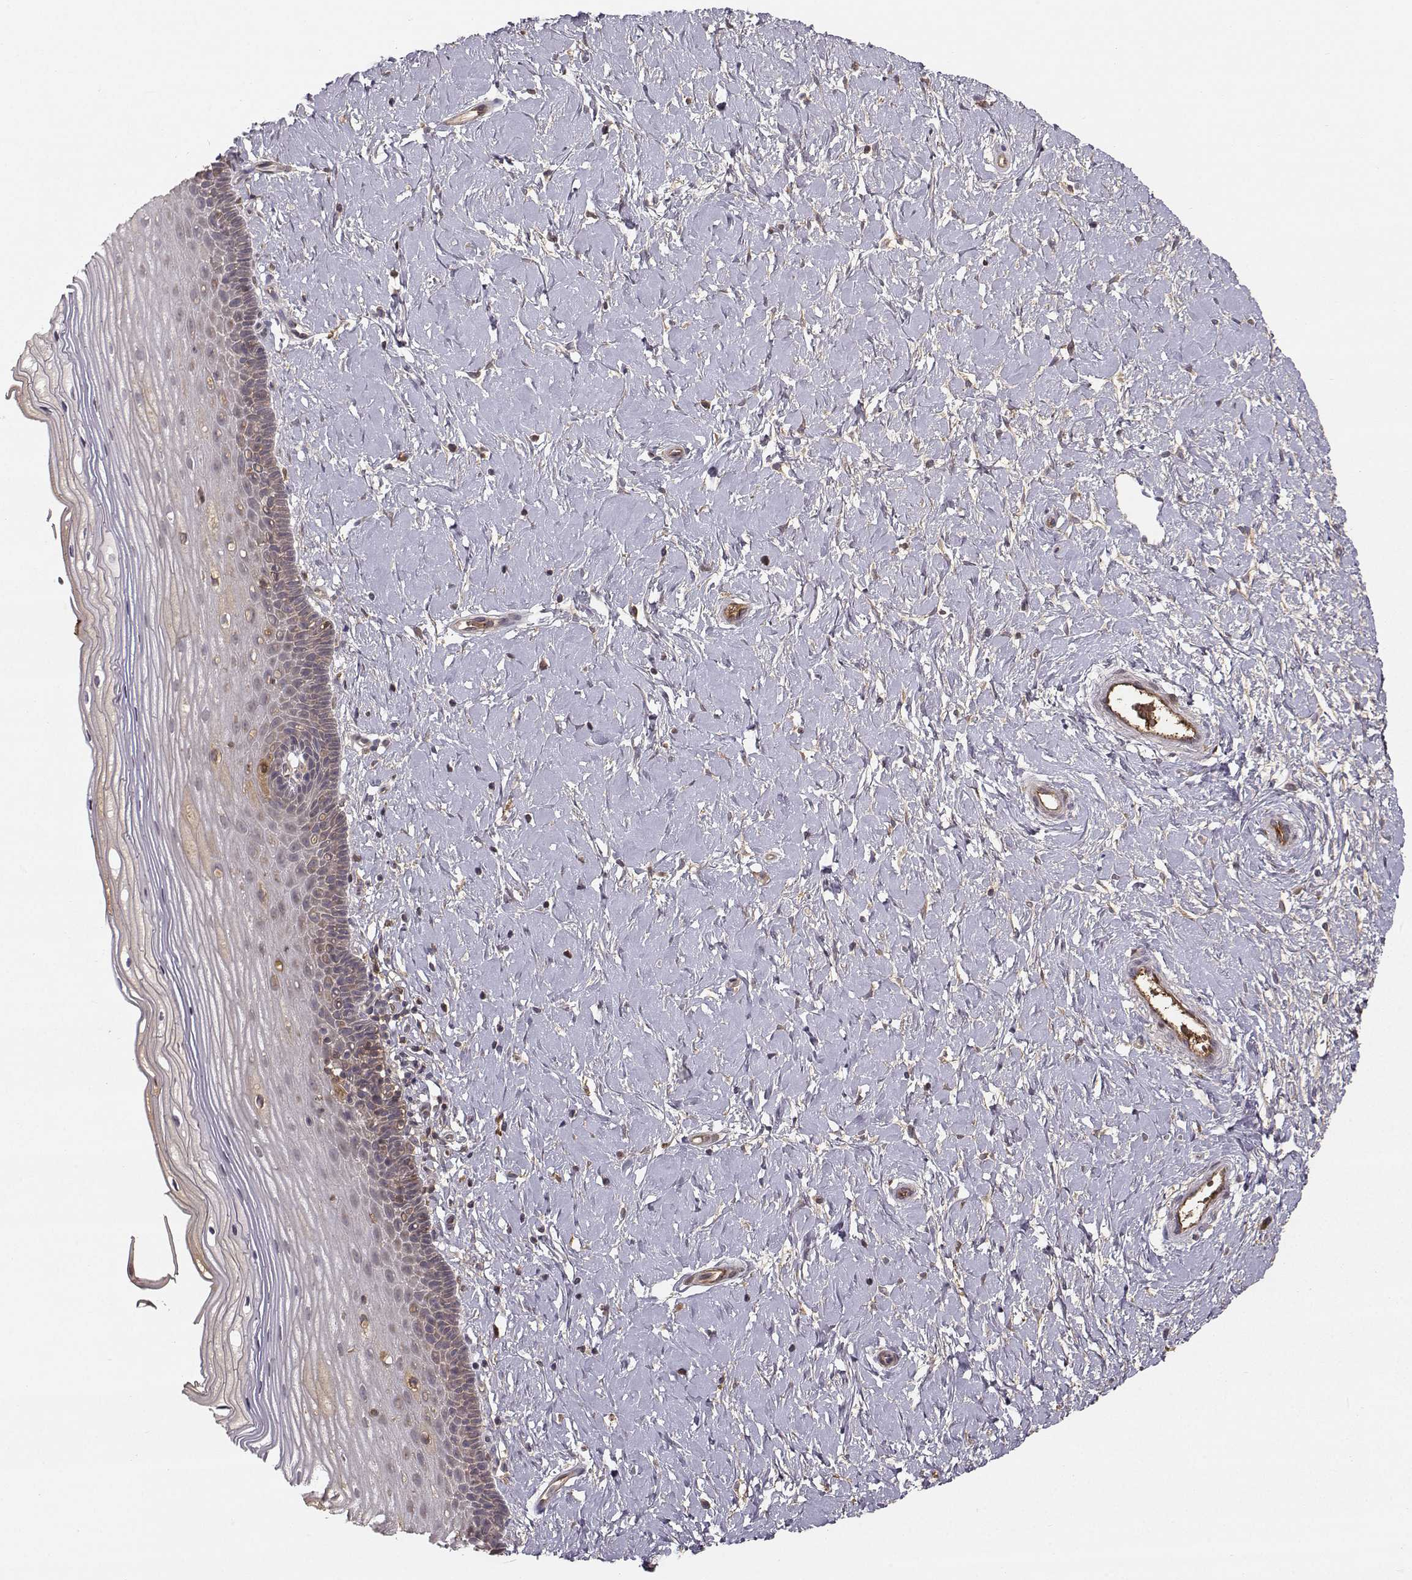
{"staining": {"intensity": "negative", "quantity": "none", "location": "none"}, "tissue": "cervix", "cell_type": "Glandular cells", "image_type": "normal", "snomed": [{"axis": "morphology", "description": "Normal tissue, NOS"}, {"axis": "topography", "description": "Cervix"}], "caption": "High power microscopy histopathology image of an immunohistochemistry (IHC) histopathology image of benign cervix, revealing no significant staining in glandular cells.", "gene": "WNT6", "patient": {"sex": "female", "age": 37}}